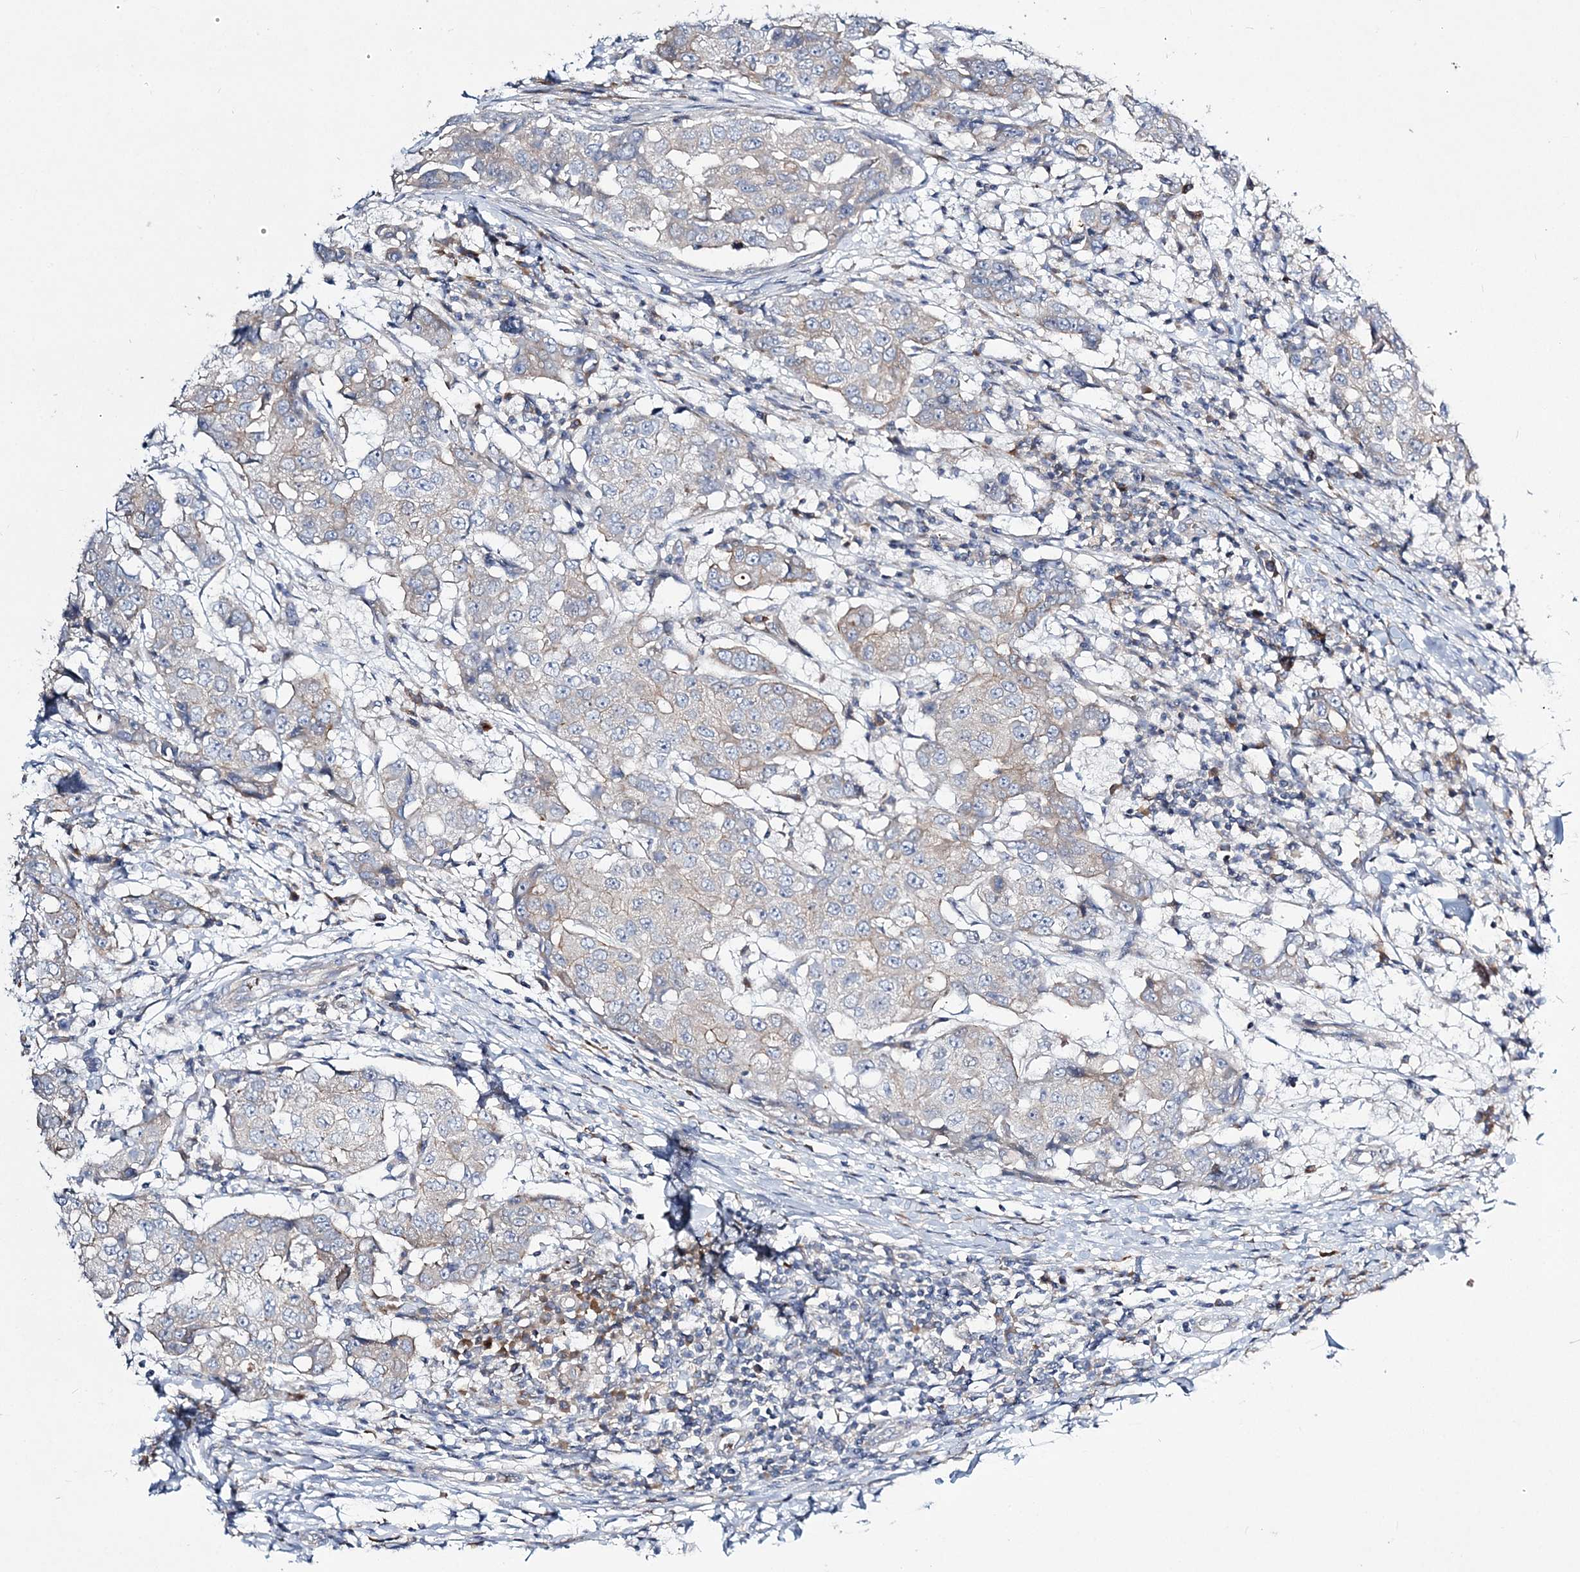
{"staining": {"intensity": "negative", "quantity": "none", "location": "none"}, "tissue": "breast cancer", "cell_type": "Tumor cells", "image_type": "cancer", "snomed": [{"axis": "morphology", "description": "Duct carcinoma"}, {"axis": "topography", "description": "Breast"}], "caption": "The image exhibits no significant positivity in tumor cells of breast invasive ductal carcinoma.", "gene": "ATP11B", "patient": {"sex": "female", "age": 27}}